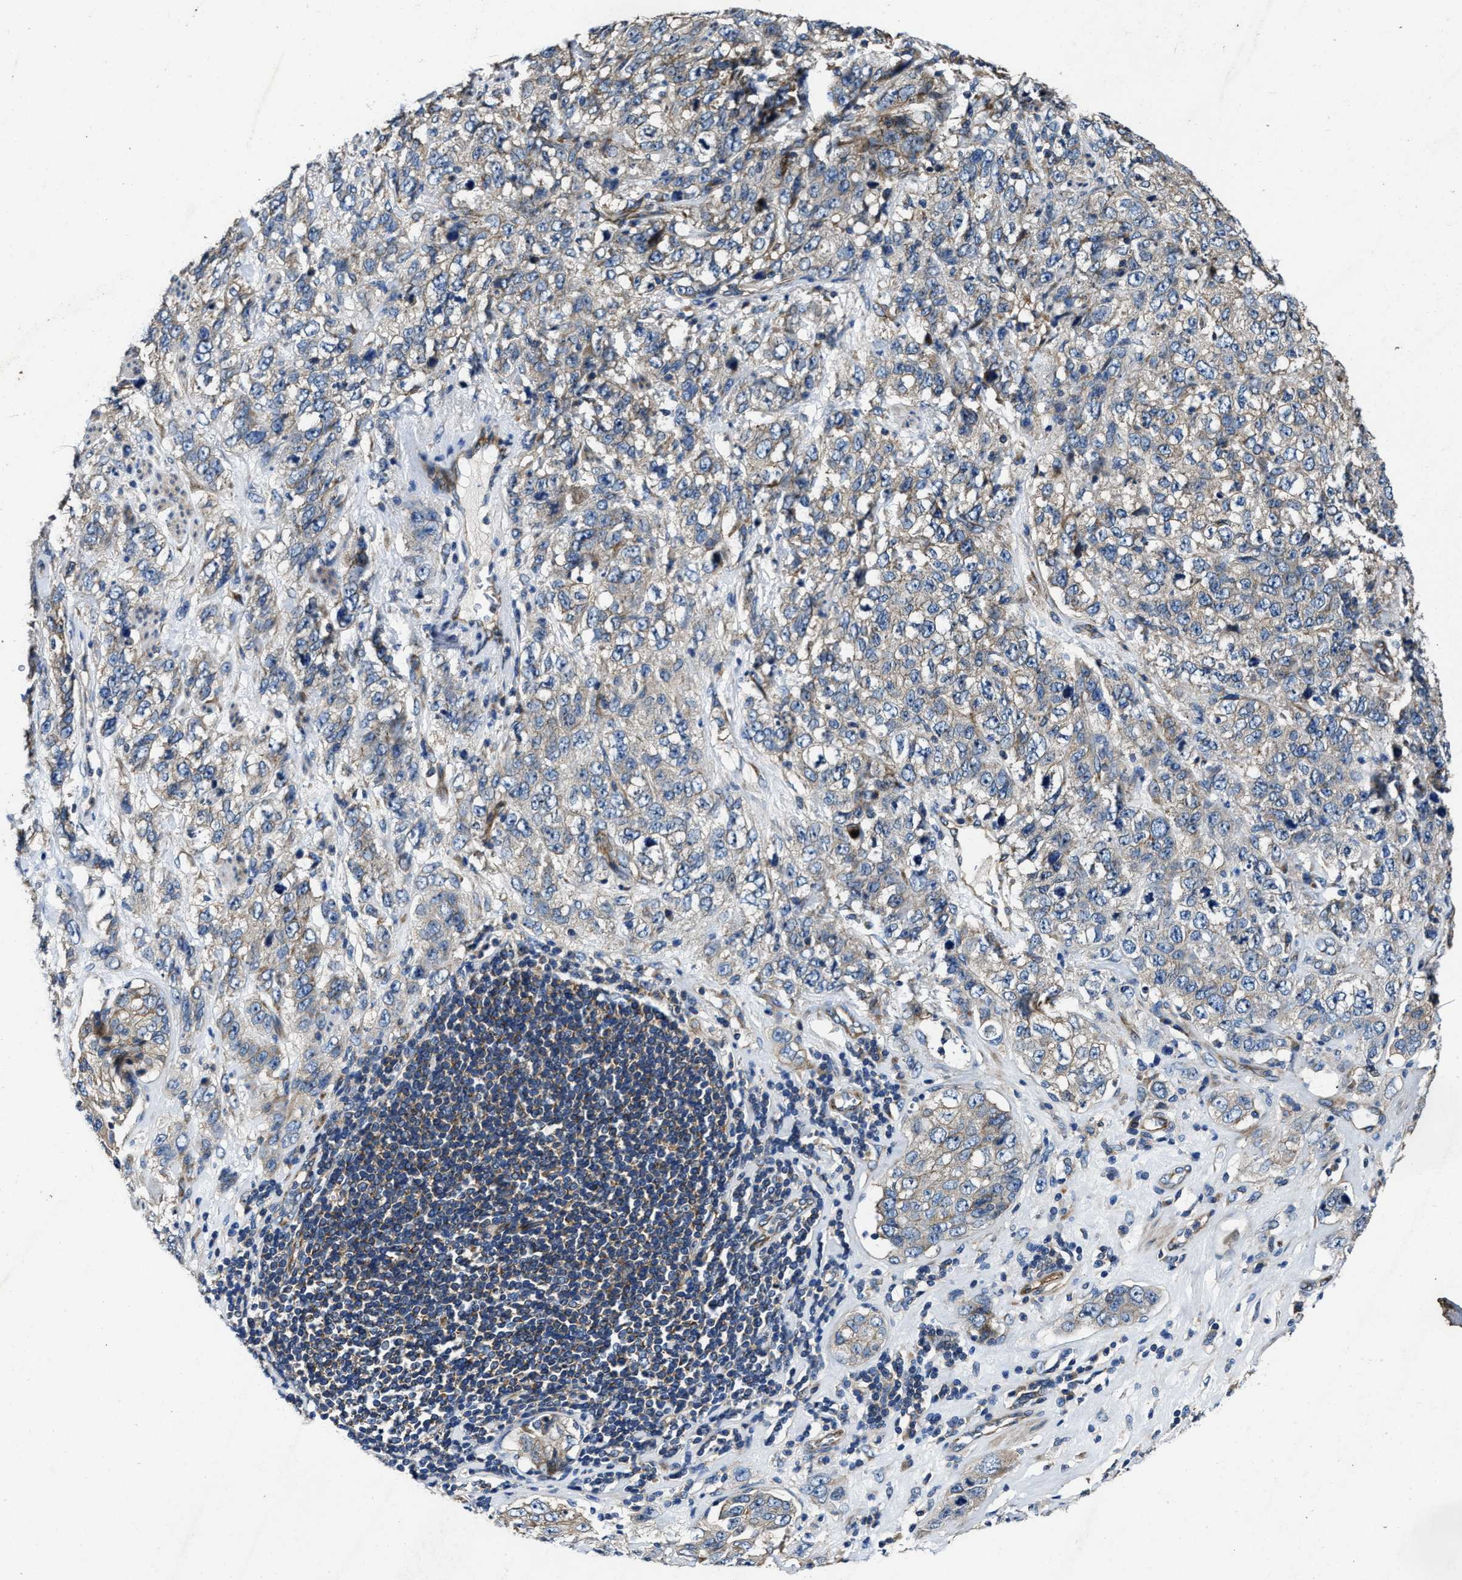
{"staining": {"intensity": "negative", "quantity": "none", "location": "none"}, "tissue": "stomach cancer", "cell_type": "Tumor cells", "image_type": "cancer", "snomed": [{"axis": "morphology", "description": "Adenocarcinoma, NOS"}, {"axis": "topography", "description": "Stomach"}], "caption": "There is no significant staining in tumor cells of stomach cancer (adenocarcinoma). Nuclei are stained in blue.", "gene": "PTAR1", "patient": {"sex": "male", "age": 48}}